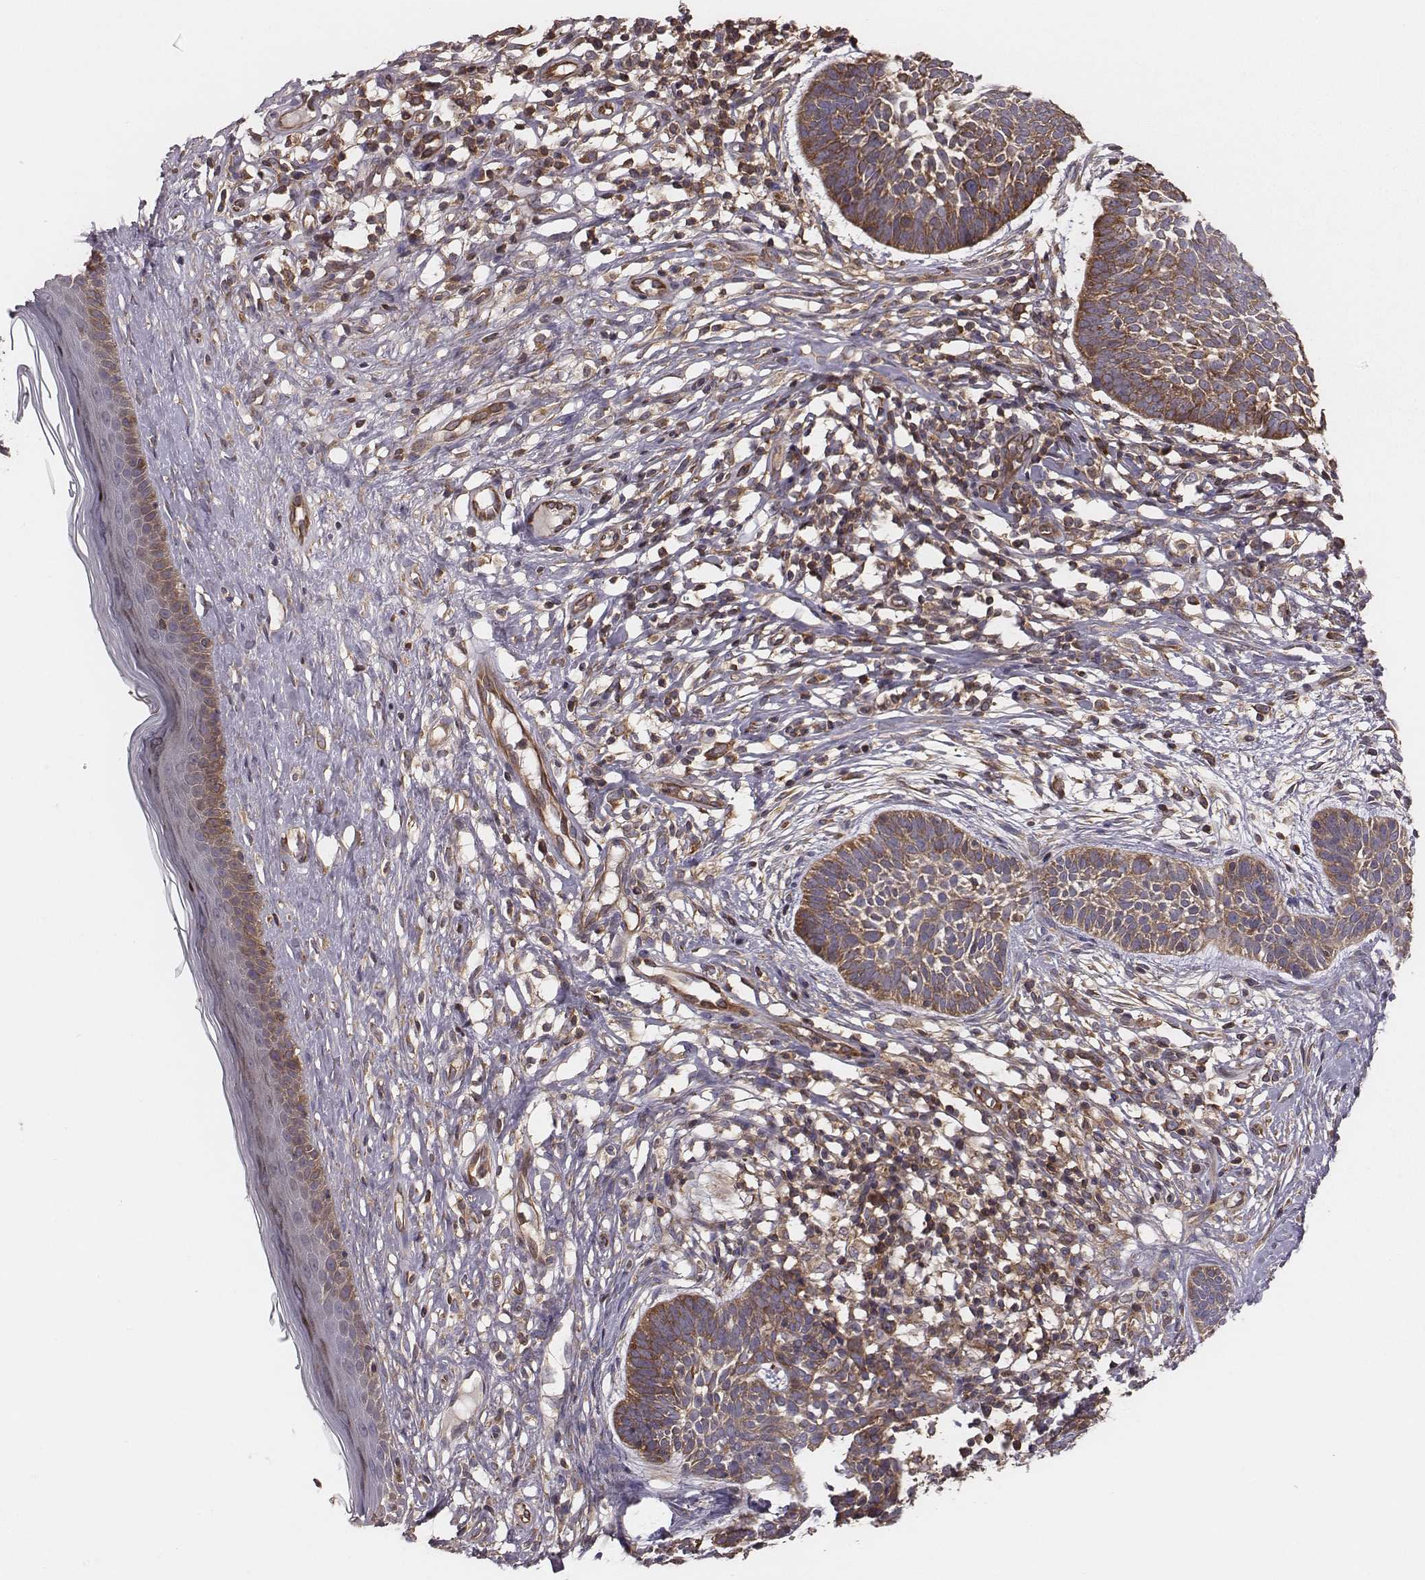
{"staining": {"intensity": "moderate", "quantity": ">75%", "location": "cytoplasmic/membranous"}, "tissue": "skin cancer", "cell_type": "Tumor cells", "image_type": "cancer", "snomed": [{"axis": "morphology", "description": "Basal cell carcinoma"}, {"axis": "topography", "description": "Skin"}], "caption": "A brown stain highlights moderate cytoplasmic/membranous staining of a protein in human skin cancer (basal cell carcinoma) tumor cells.", "gene": "CAD", "patient": {"sex": "male", "age": 85}}